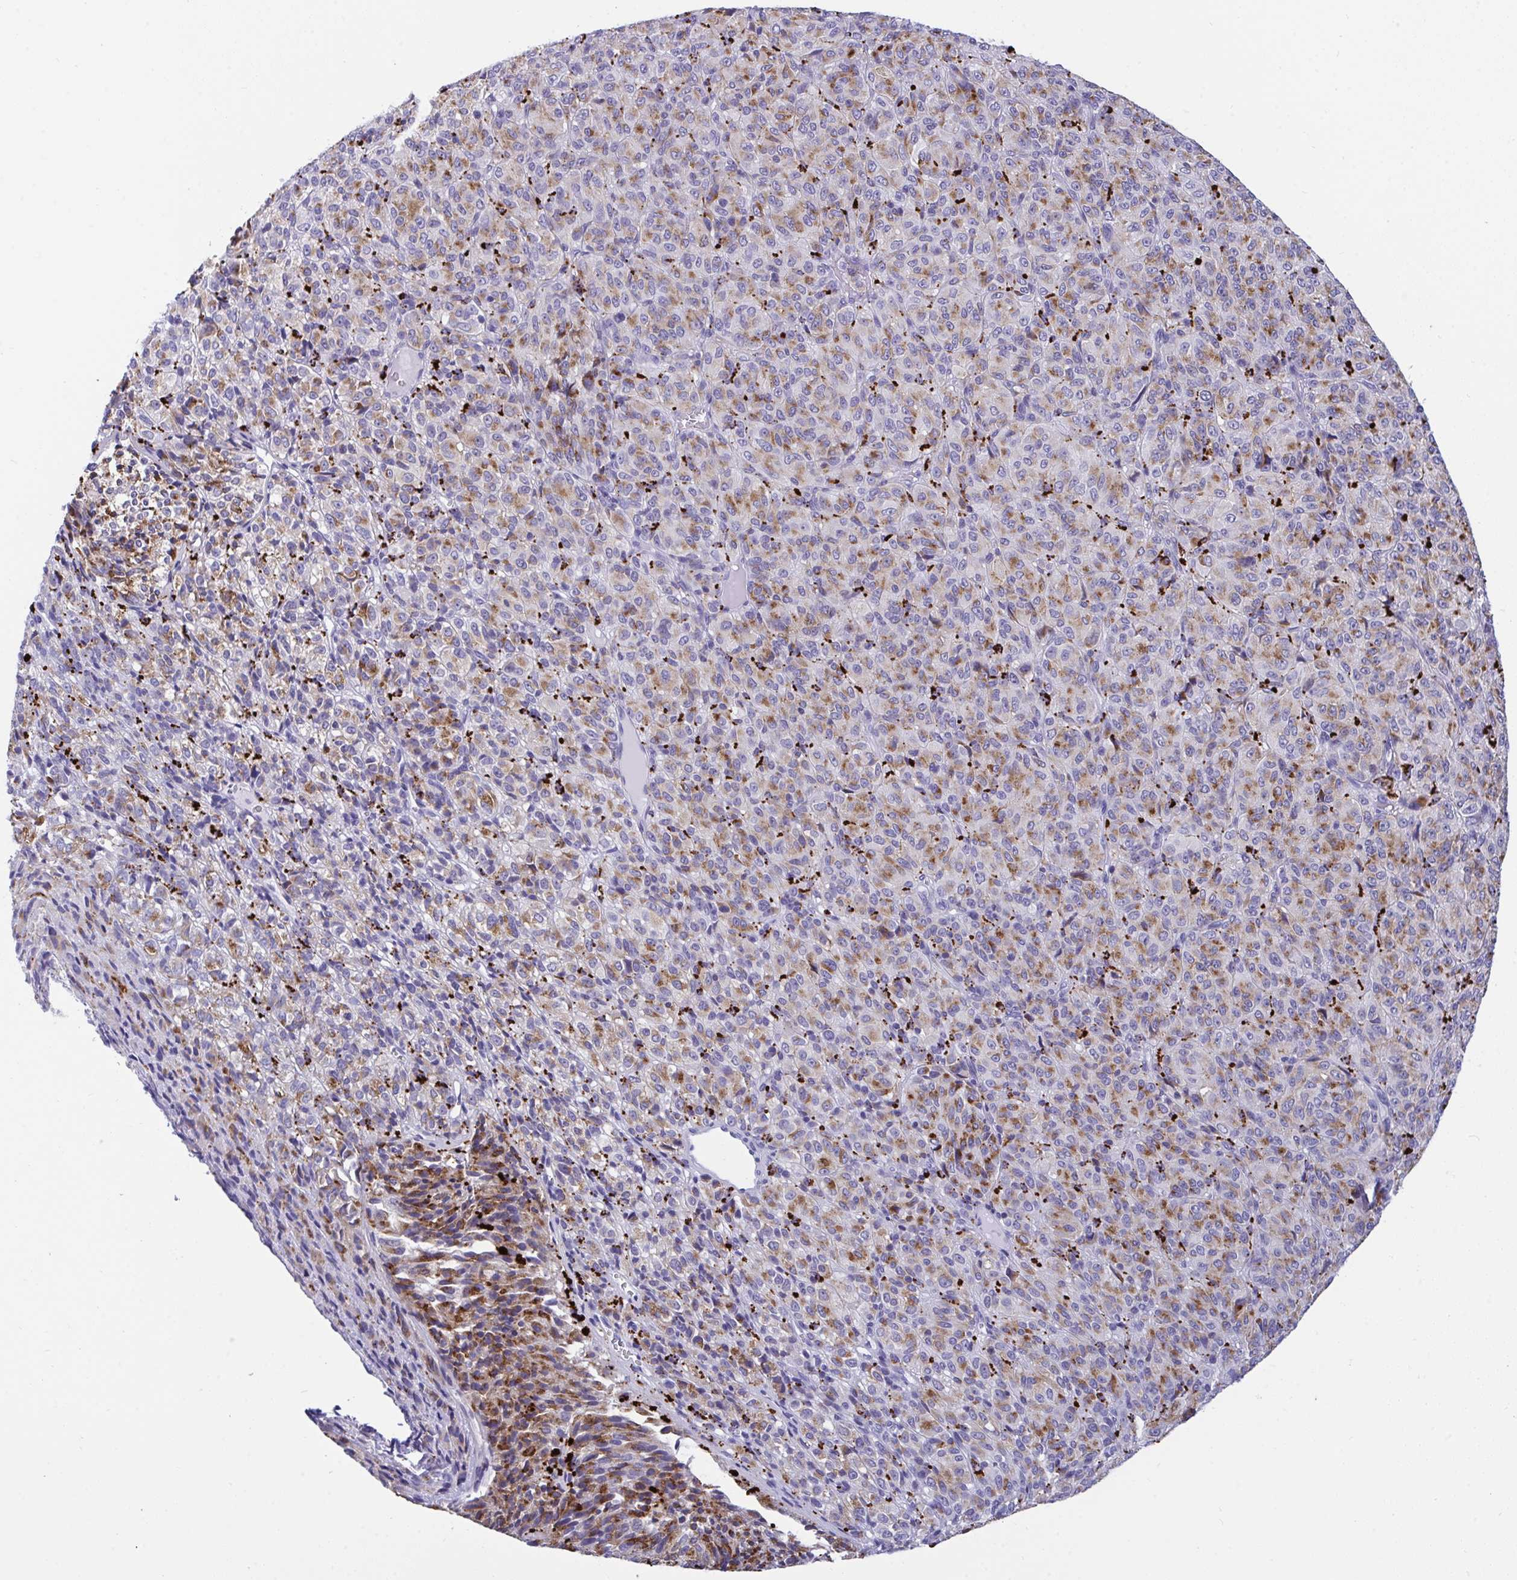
{"staining": {"intensity": "moderate", "quantity": "25%-75%", "location": "cytoplasmic/membranous"}, "tissue": "melanoma", "cell_type": "Tumor cells", "image_type": "cancer", "snomed": [{"axis": "morphology", "description": "Malignant melanoma, Metastatic site"}, {"axis": "topography", "description": "Brain"}], "caption": "High-magnification brightfield microscopy of malignant melanoma (metastatic site) stained with DAB (3,3'-diaminobenzidine) (brown) and counterstained with hematoxylin (blue). tumor cells exhibit moderate cytoplasmic/membranous positivity is seen in about25%-75% of cells.", "gene": "CPVL", "patient": {"sex": "female", "age": 56}}